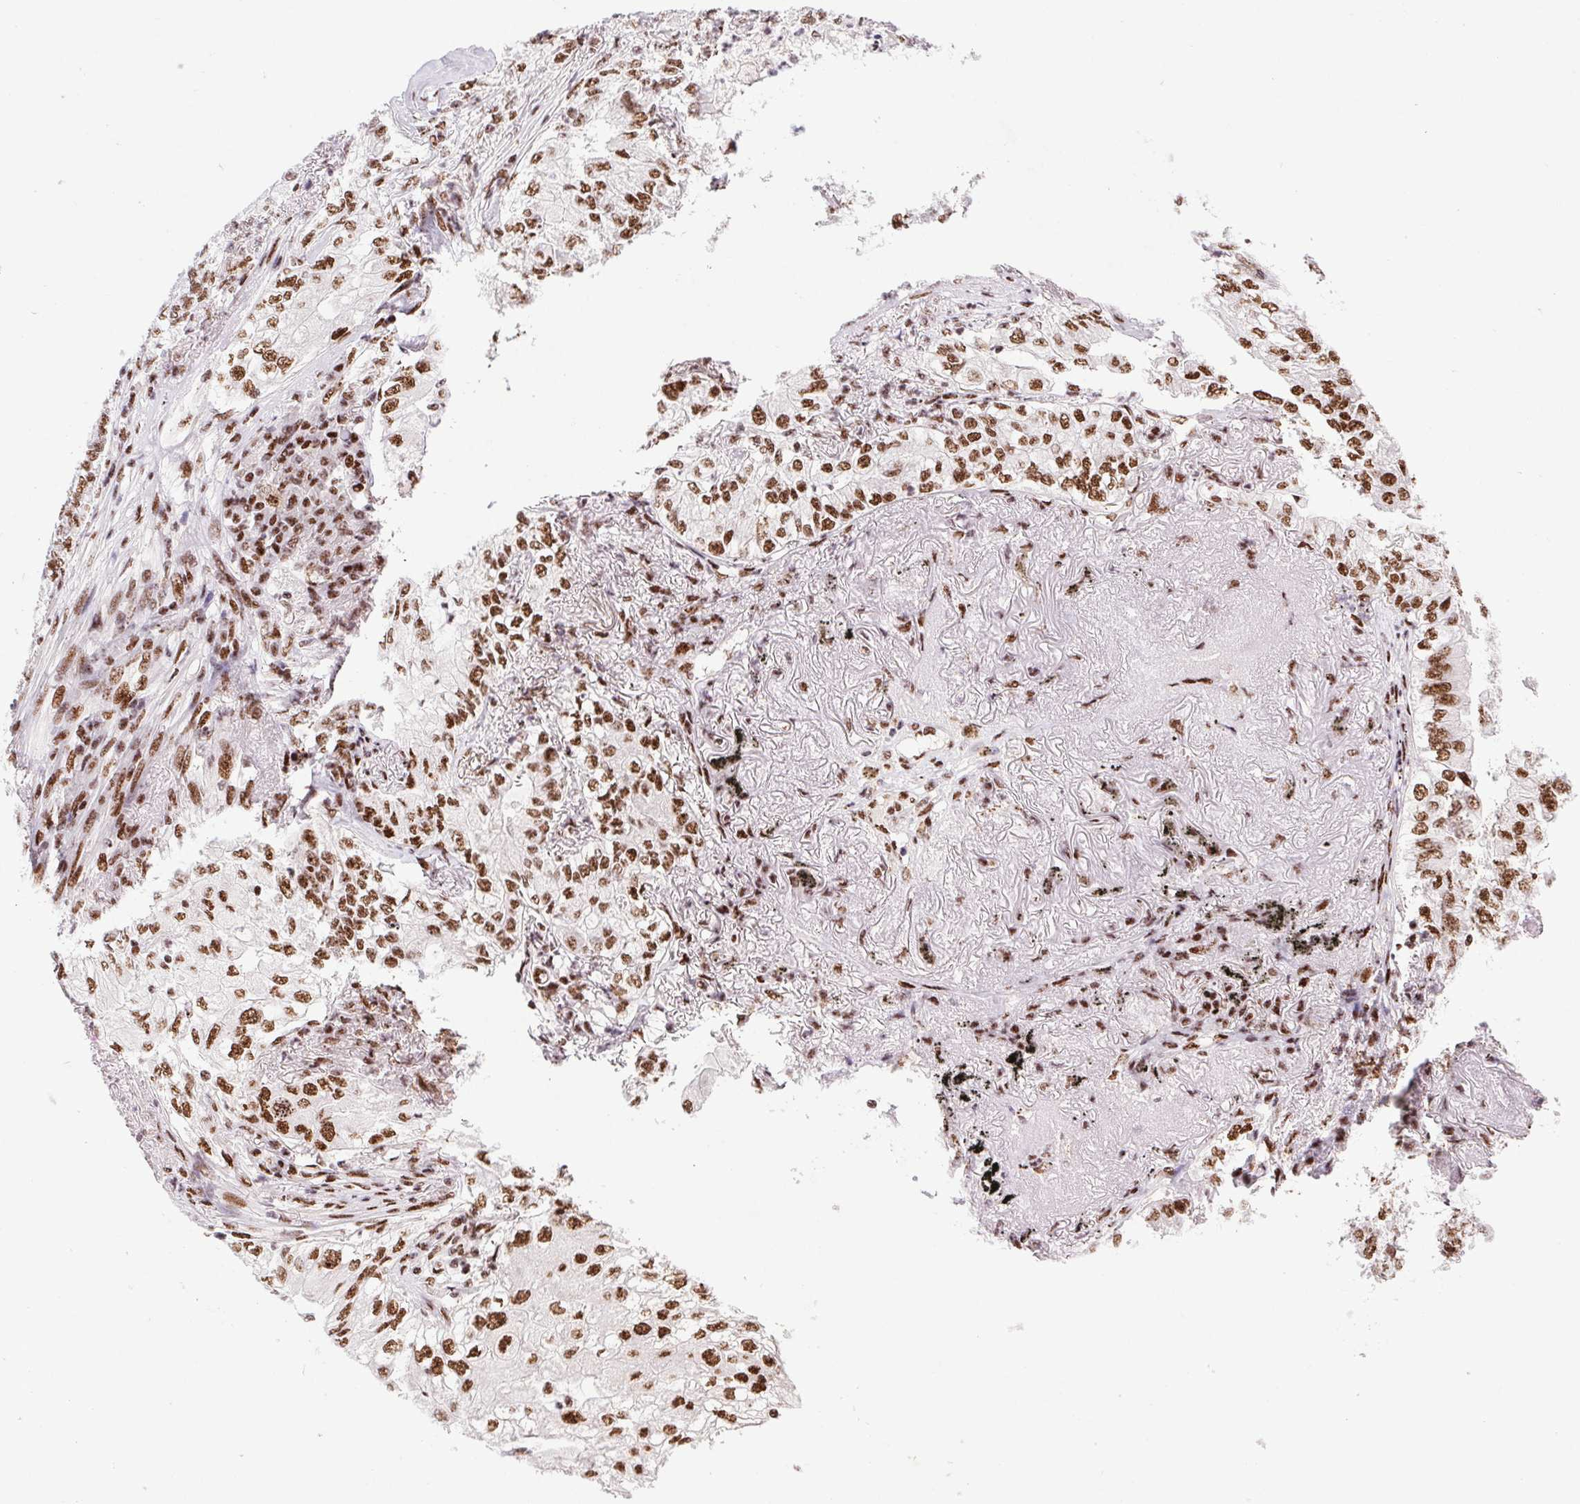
{"staining": {"intensity": "strong", "quantity": ">75%", "location": "nuclear"}, "tissue": "lung cancer", "cell_type": "Tumor cells", "image_type": "cancer", "snomed": [{"axis": "morphology", "description": "Adenocarcinoma, NOS"}, {"axis": "topography", "description": "Lung"}], "caption": "DAB (3,3'-diaminobenzidine) immunohistochemical staining of lung cancer displays strong nuclear protein staining in approximately >75% of tumor cells. (brown staining indicates protein expression, while blue staining denotes nuclei).", "gene": "LDLRAD4", "patient": {"sex": "female", "age": 73}}